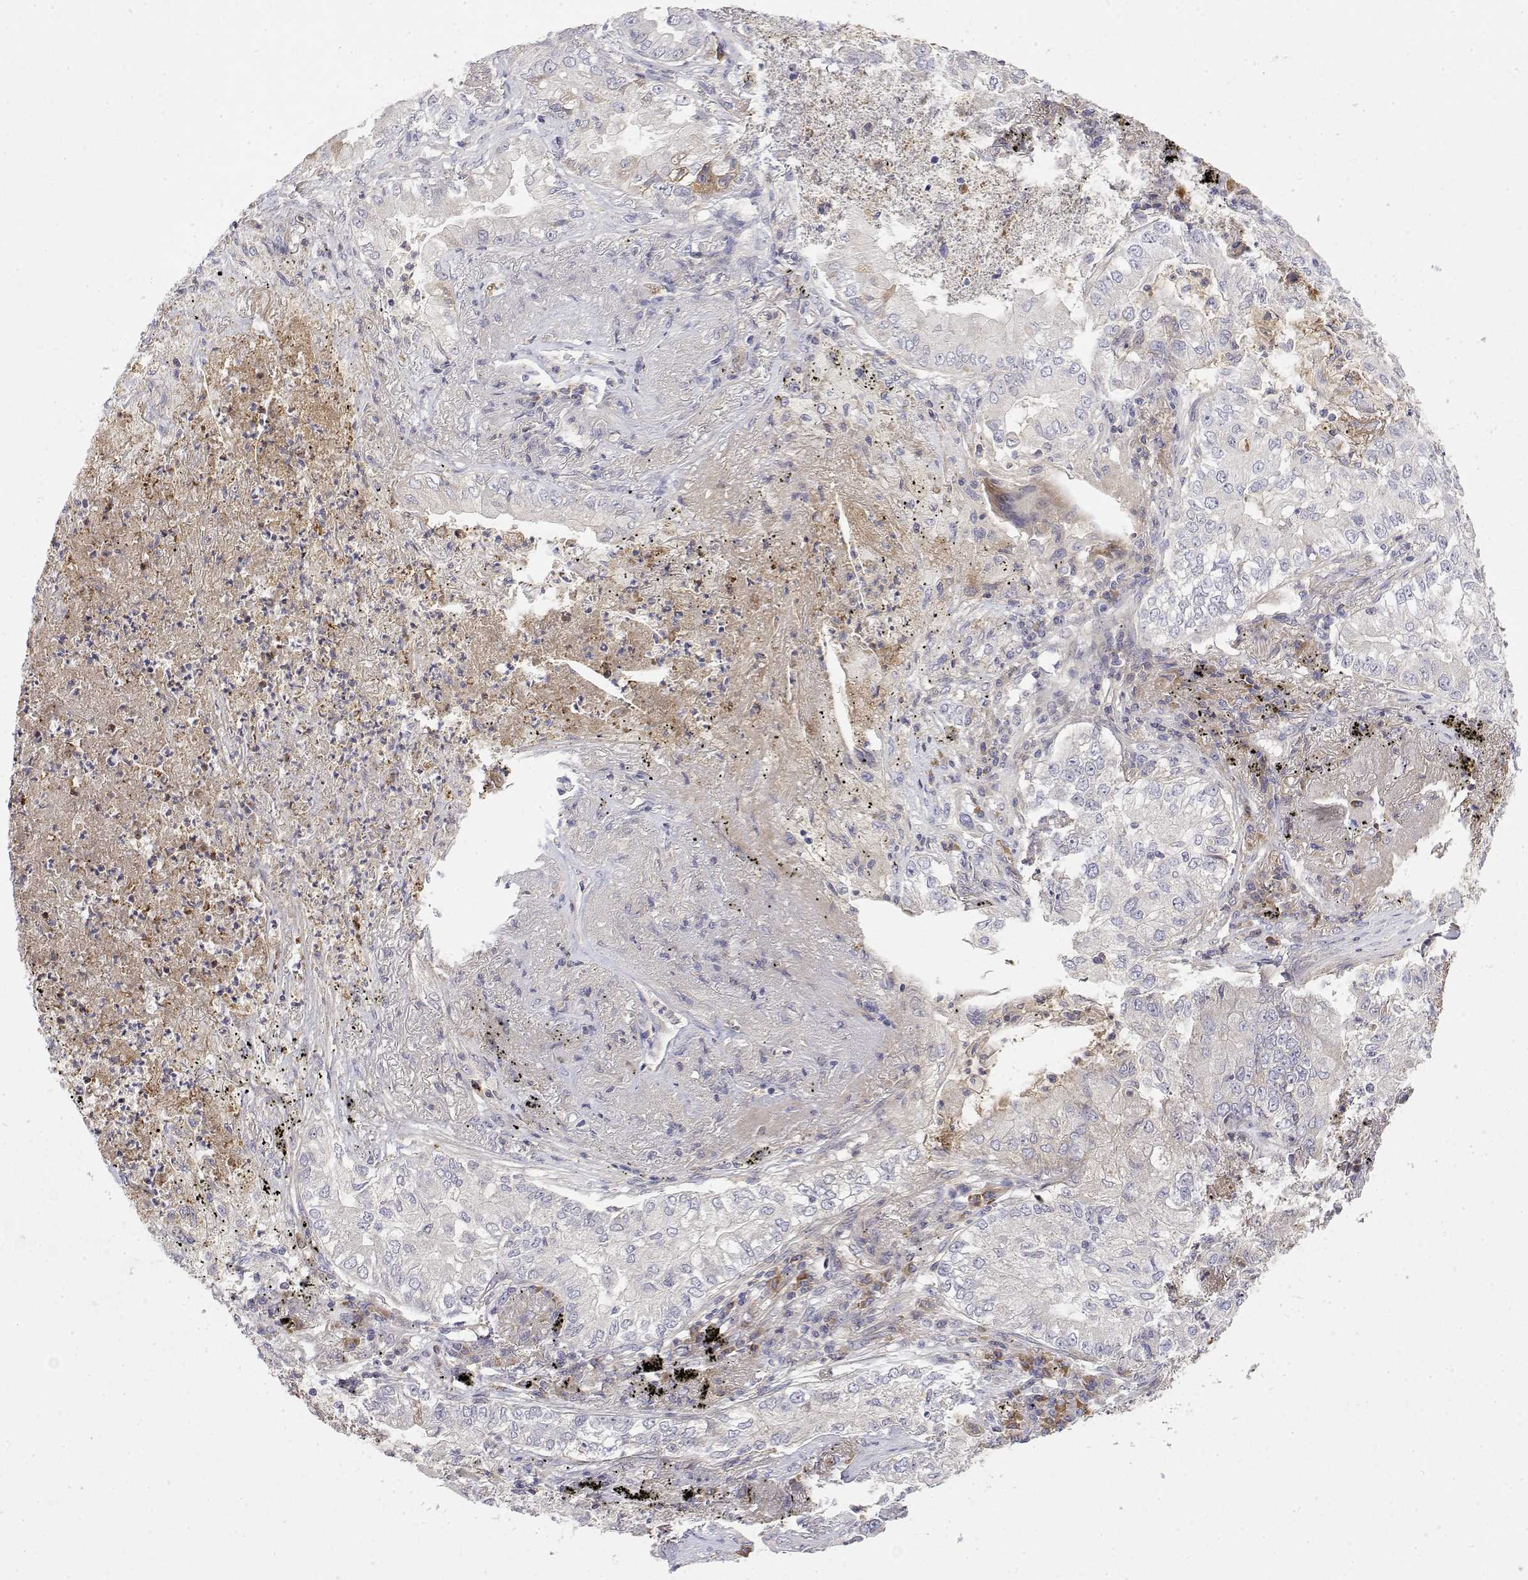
{"staining": {"intensity": "negative", "quantity": "none", "location": "none"}, "tissue": "lung cancer", "cell_type": "Tumor cells", "image_type": "cancer", "snomed": [{"axis": "morphology", "description": "Adenocarcinoma, NOS"}, {"axis": "topography", "description": "Lung"}], "caption": "This micrograph is of lung cancer (adenocarcinoma) stained with IHC to label a protein in brown with the nuclei are counter-stained blue. There is no expression in tumor cells.", "gene": "IGFBP4", "patient": {"sex": "female", "age": 73}}